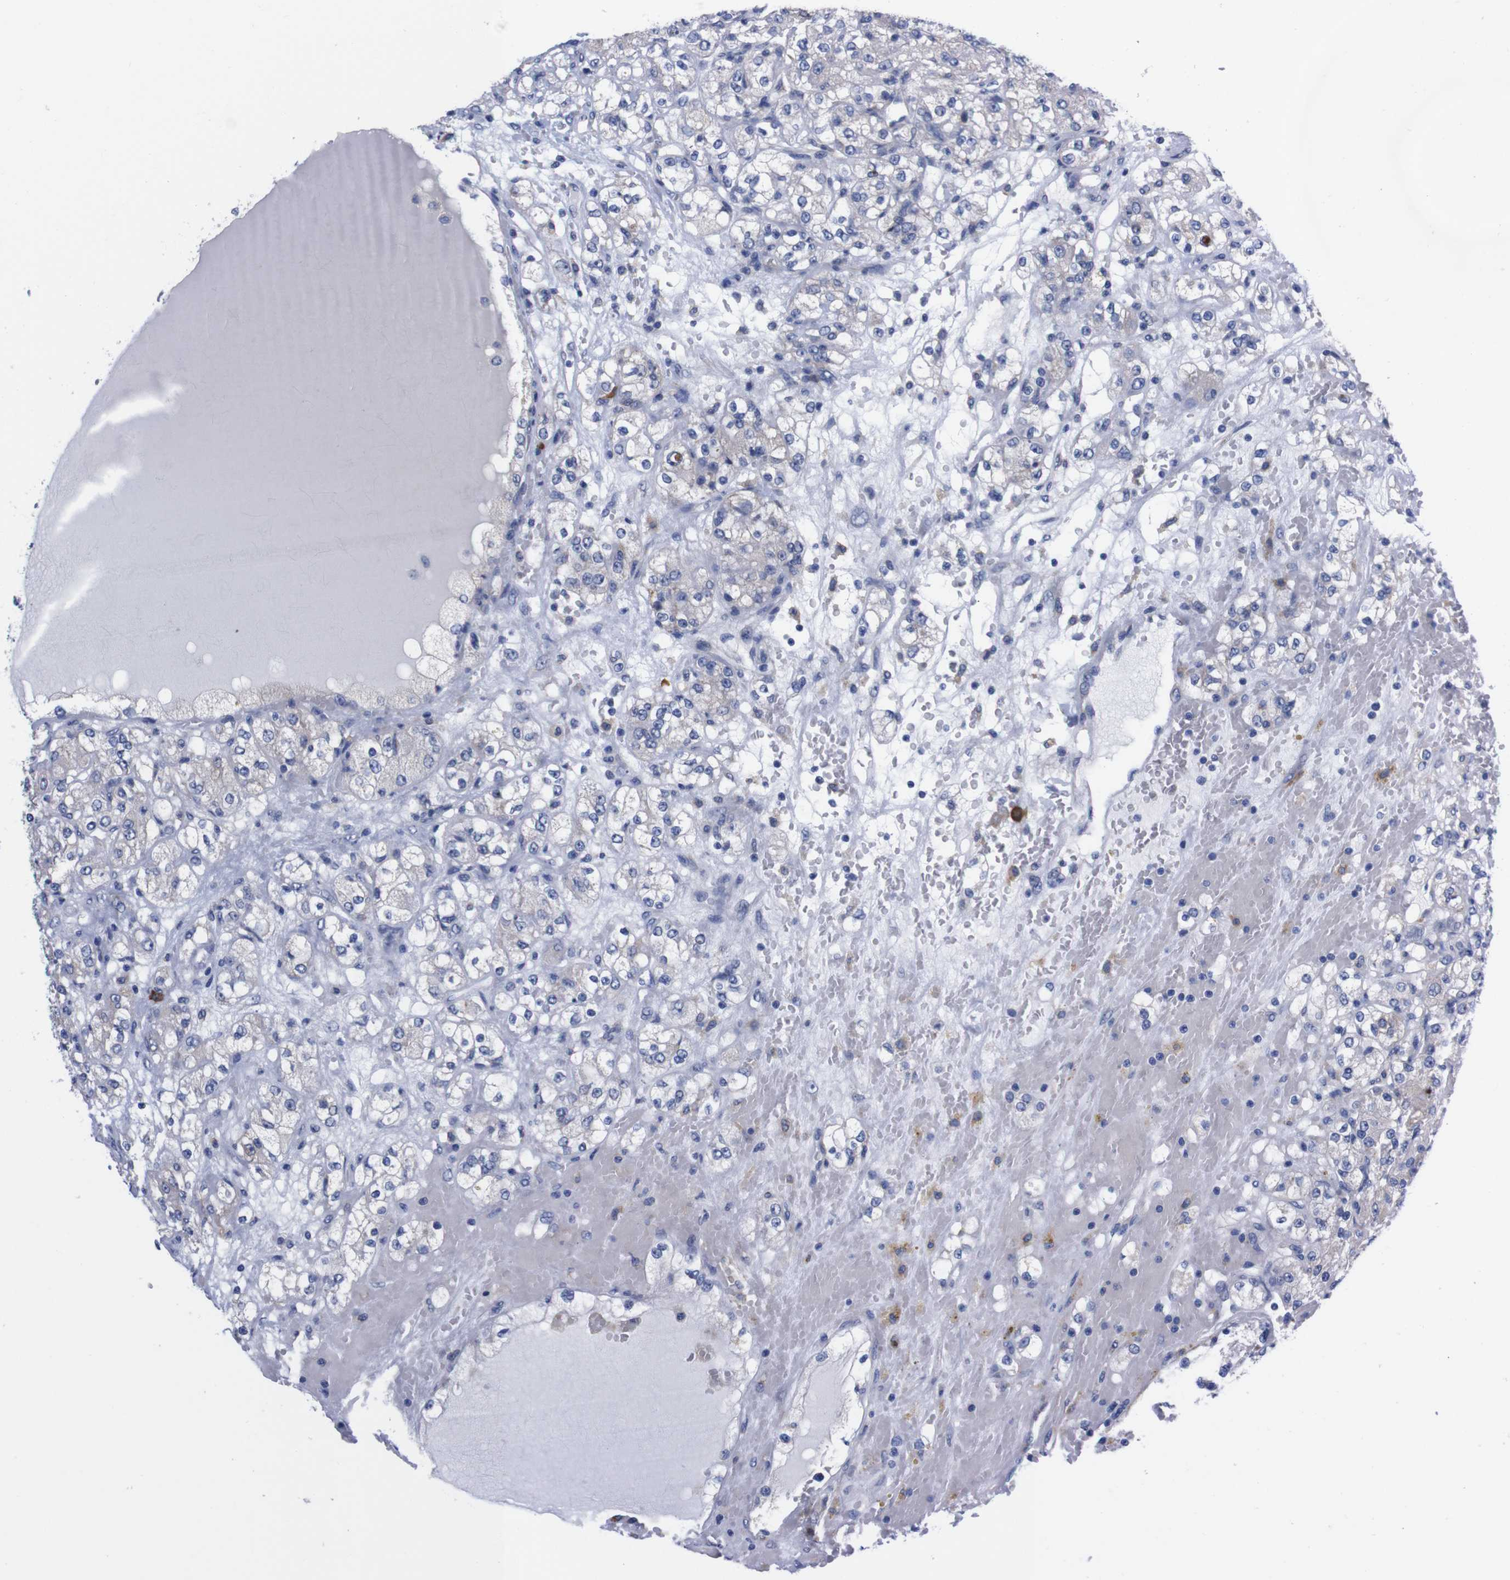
{"staining": {"intensity": "negative", "quantity": "none", "location": "none"}, "tissue": "renal cancer", "cell_type": "Tumor cells", "image_type": "cancer", "snomed": [{"axis": "morphology", "description": "Normal tissue, NOS"}, {"axis": "morphology", "description": "Adenocarcinoma, NOS"}, {"axis": "topography", "description": "Kidney"}], "caption": "Immunohistochemistry (IHC) of human renal adenocarcinoma displays no staining in tumor cells. (Brightfield microscopy of DAB (3,3'-diaminobenzidine) IHC at high magnification).", "gene": "NEBL", "patient": {"sex": "male", "age": 61}}